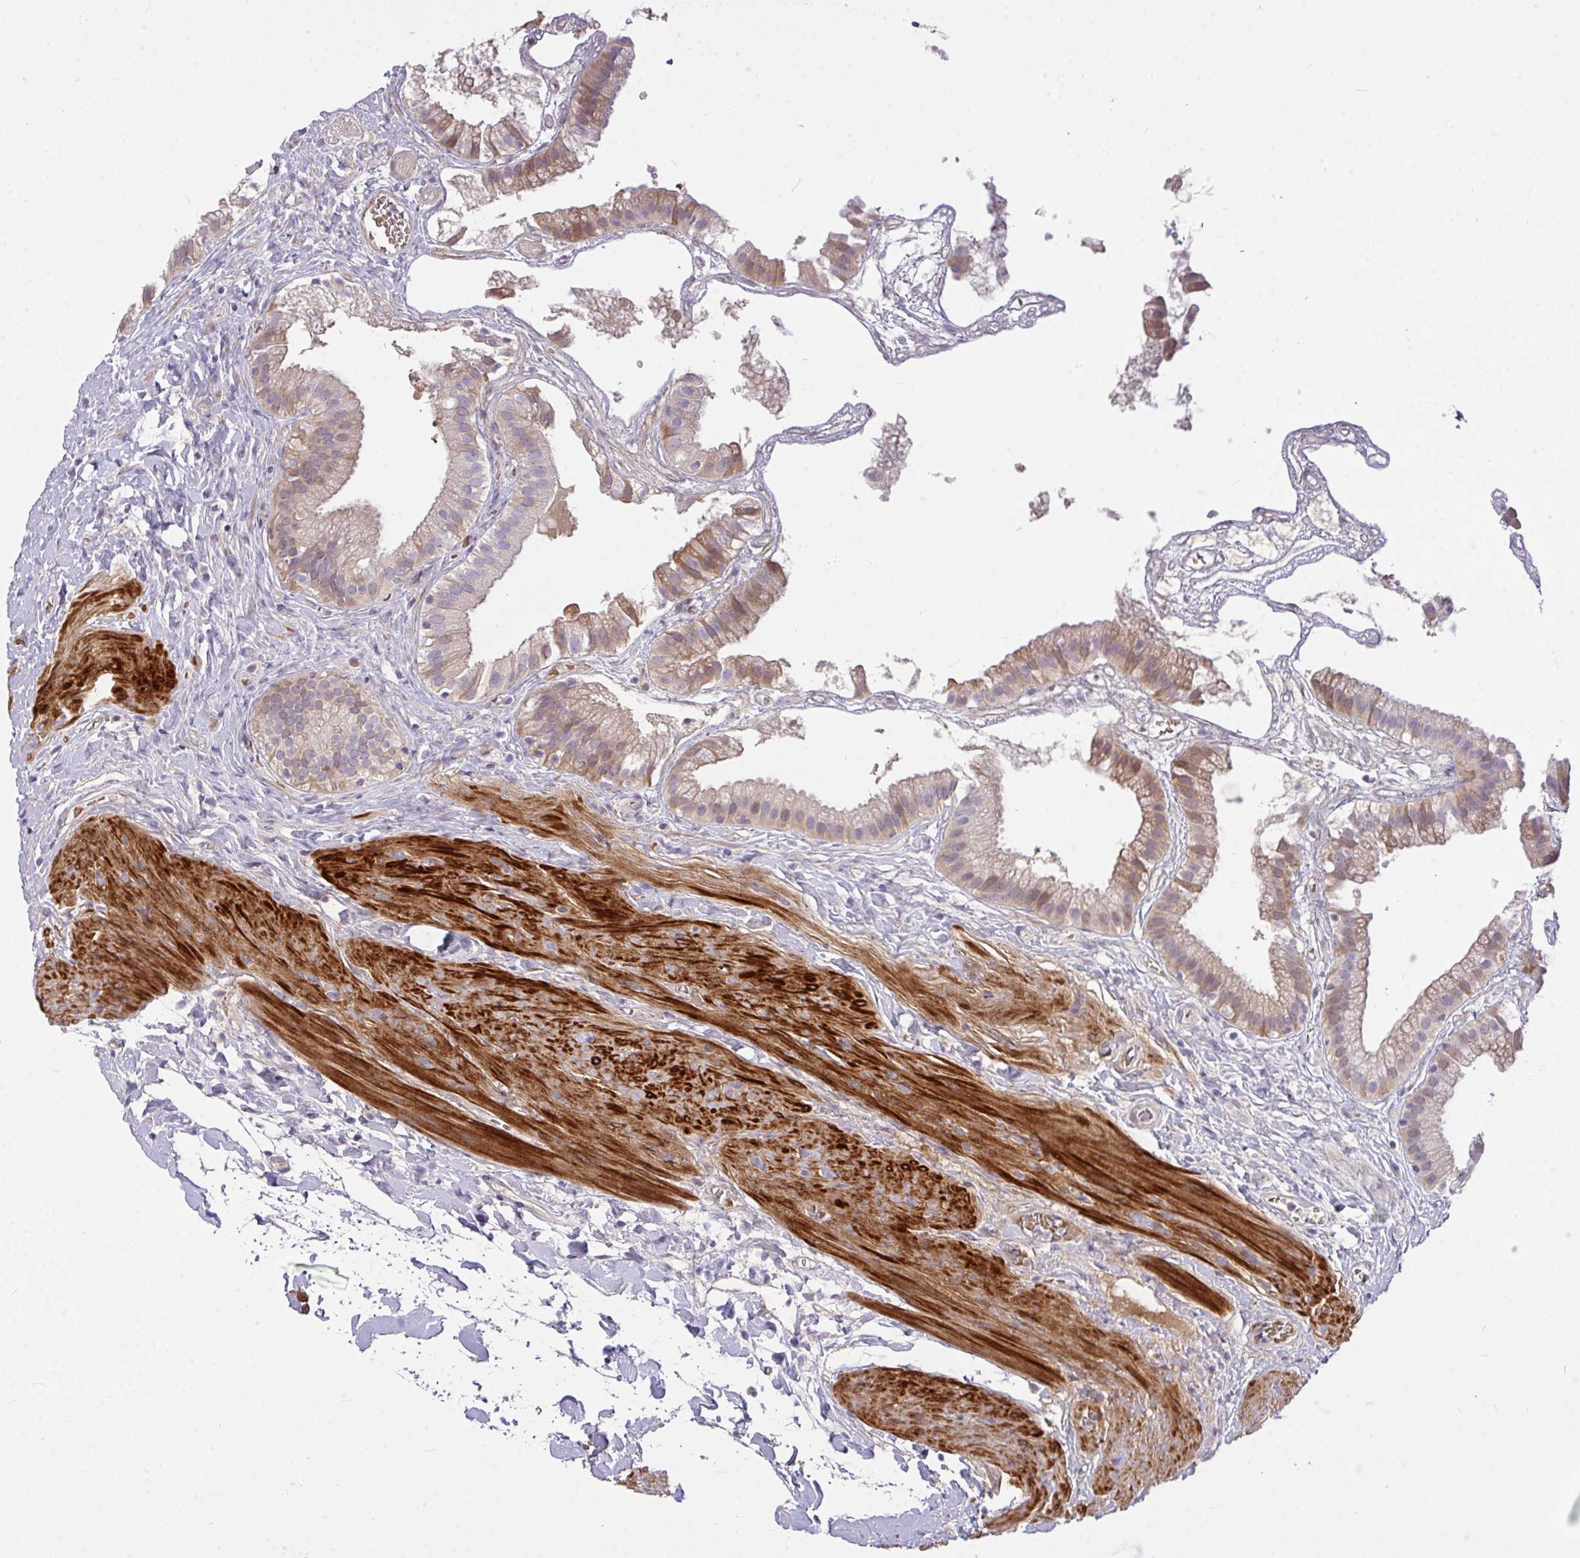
{"staining": {"intensity": "weak", "quantity": ">75%", "location": "cytoplasmic/membranous"}, "tissue": "gallbladder", "cell_type": "Glandular cells", "image_type": "normal", "snomed": [{"axis": "morphology", "description": "Normal tissue, NOS"}, {"axis": "topography", "description": "Gallbladder"}], "caption": "This photomicrograph displays immunohistochemistry staining of benign human gallbladder, with low weak cytoplasmic/membranous positivity in approximately >75% of glandular cells.", "gene": "MOCS1", "patient": {"sex": "female", "age": 63}}